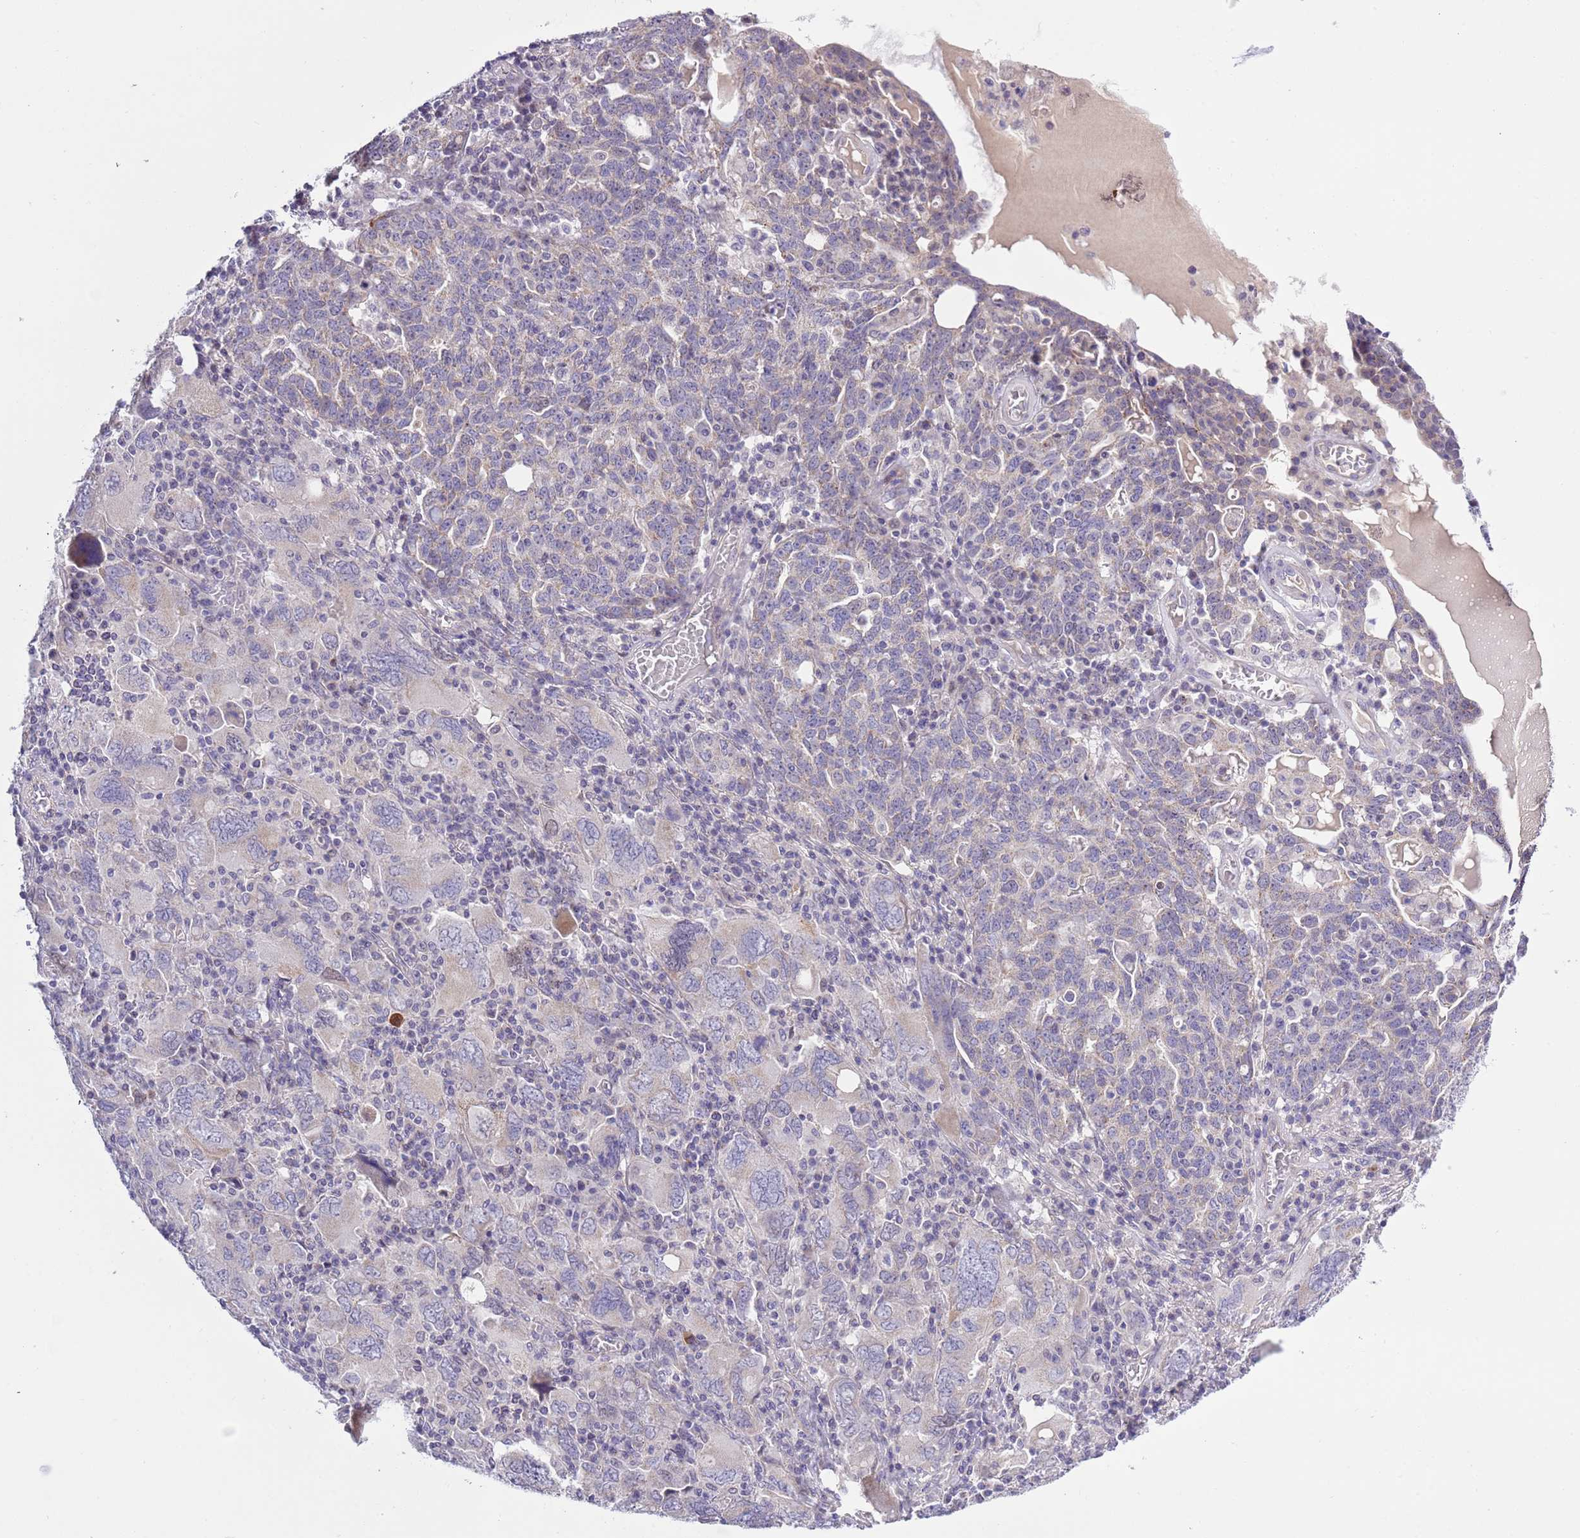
{"staining": {"intensity": "weak", "quantity": "<25%", "location": "cytoplasmic/membranous"}, "tissue": "ovarian cancer", "cell_type": "Tumor cells", "image_type": "cancer", "snomed": [{"axis": "morphology", "description": "Carcinoma, endometroid"}, {"axis": "topography", "description": "Ovary"}], "caption": "Image shows no significant protein expression in tumor cells of ovarian cancer (endometroid carcinoma).", "gene": "NET1", "patient": {"sex": "female", "age": 62}}